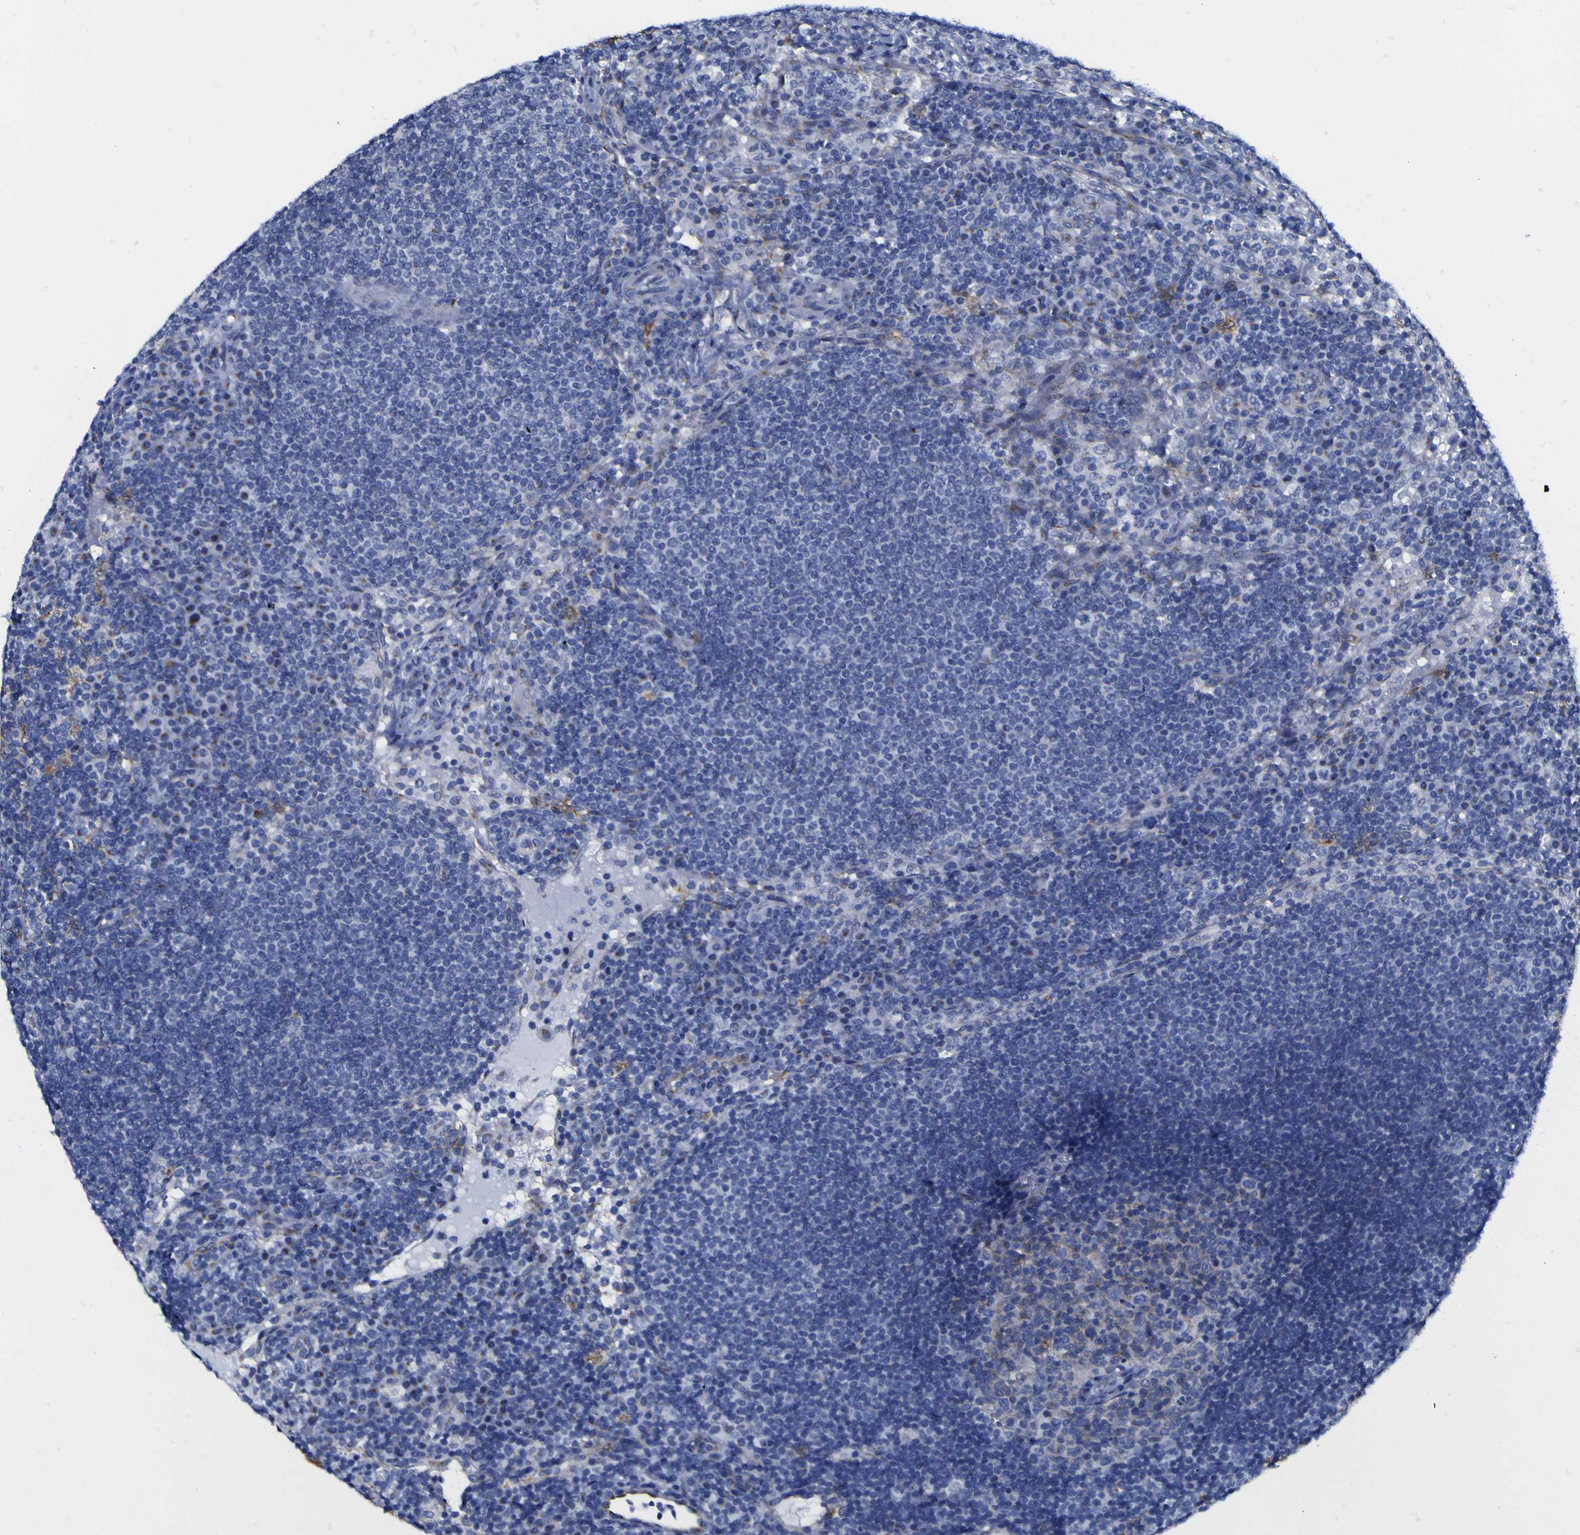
{"staining": {"intensity": "weak", "quantity": "<25%", "location": "cytoplasmic/membranous"}, "tissue": "lymph node", "cell_type": "Germinal center cells", "image_type": "normal", "snomed": [{"axis": "morphology", "description": "Normal tissue, NOS"}, {"axis": "topography", "description": "Lymph node"}], "caption": "Immunohistochemistry (IHC) of unremarkable human lymph node reveals no positivity in germinal center cells.", "gene": "GOLM1", "patient": {"sex": "female", "age": 53}}